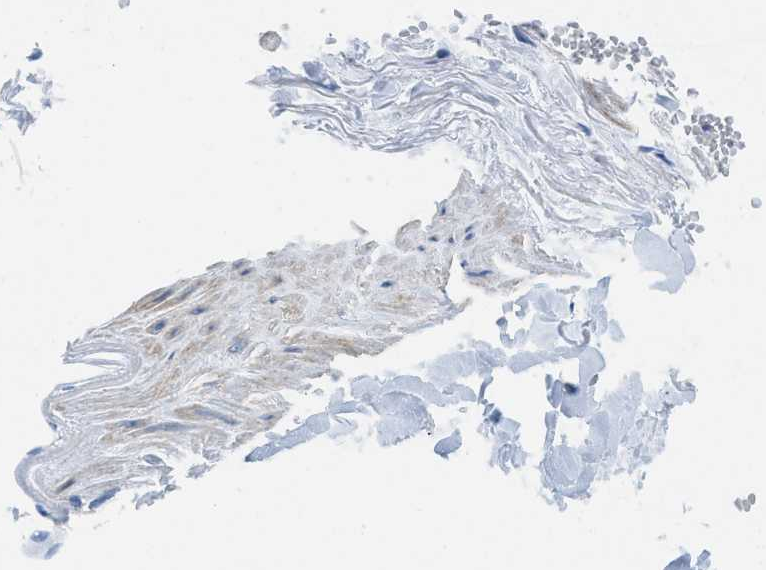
{"staining": {"intensity": "negative", "quantity": "none", "location": "none"}, "tissue": "adipose tissue", "cell_type": "Adipocytes", "image_type": "normal", "snomed": [{"axis": "morphology", "description": "Normal tissue, NOS"}, {"axis": "topography", "description": "Adipose tissue"}, {"axis": "topography", "description": "Peripheral nerve tissue"}], "caption": "This micrograph is of unremarkable adipose tissue stained with immunohistochemistry (IHC) to label a protein in brown with the nuclei are counter-stained blue. There is no positivity in adipocytes. Brightfield microscopy of immunohistochemistry stained with DAB (brown) and hematoxylin (blue), captured at high magnification.", "gene": "CUTA", "patient": {"sex": "male", "age": 52}}